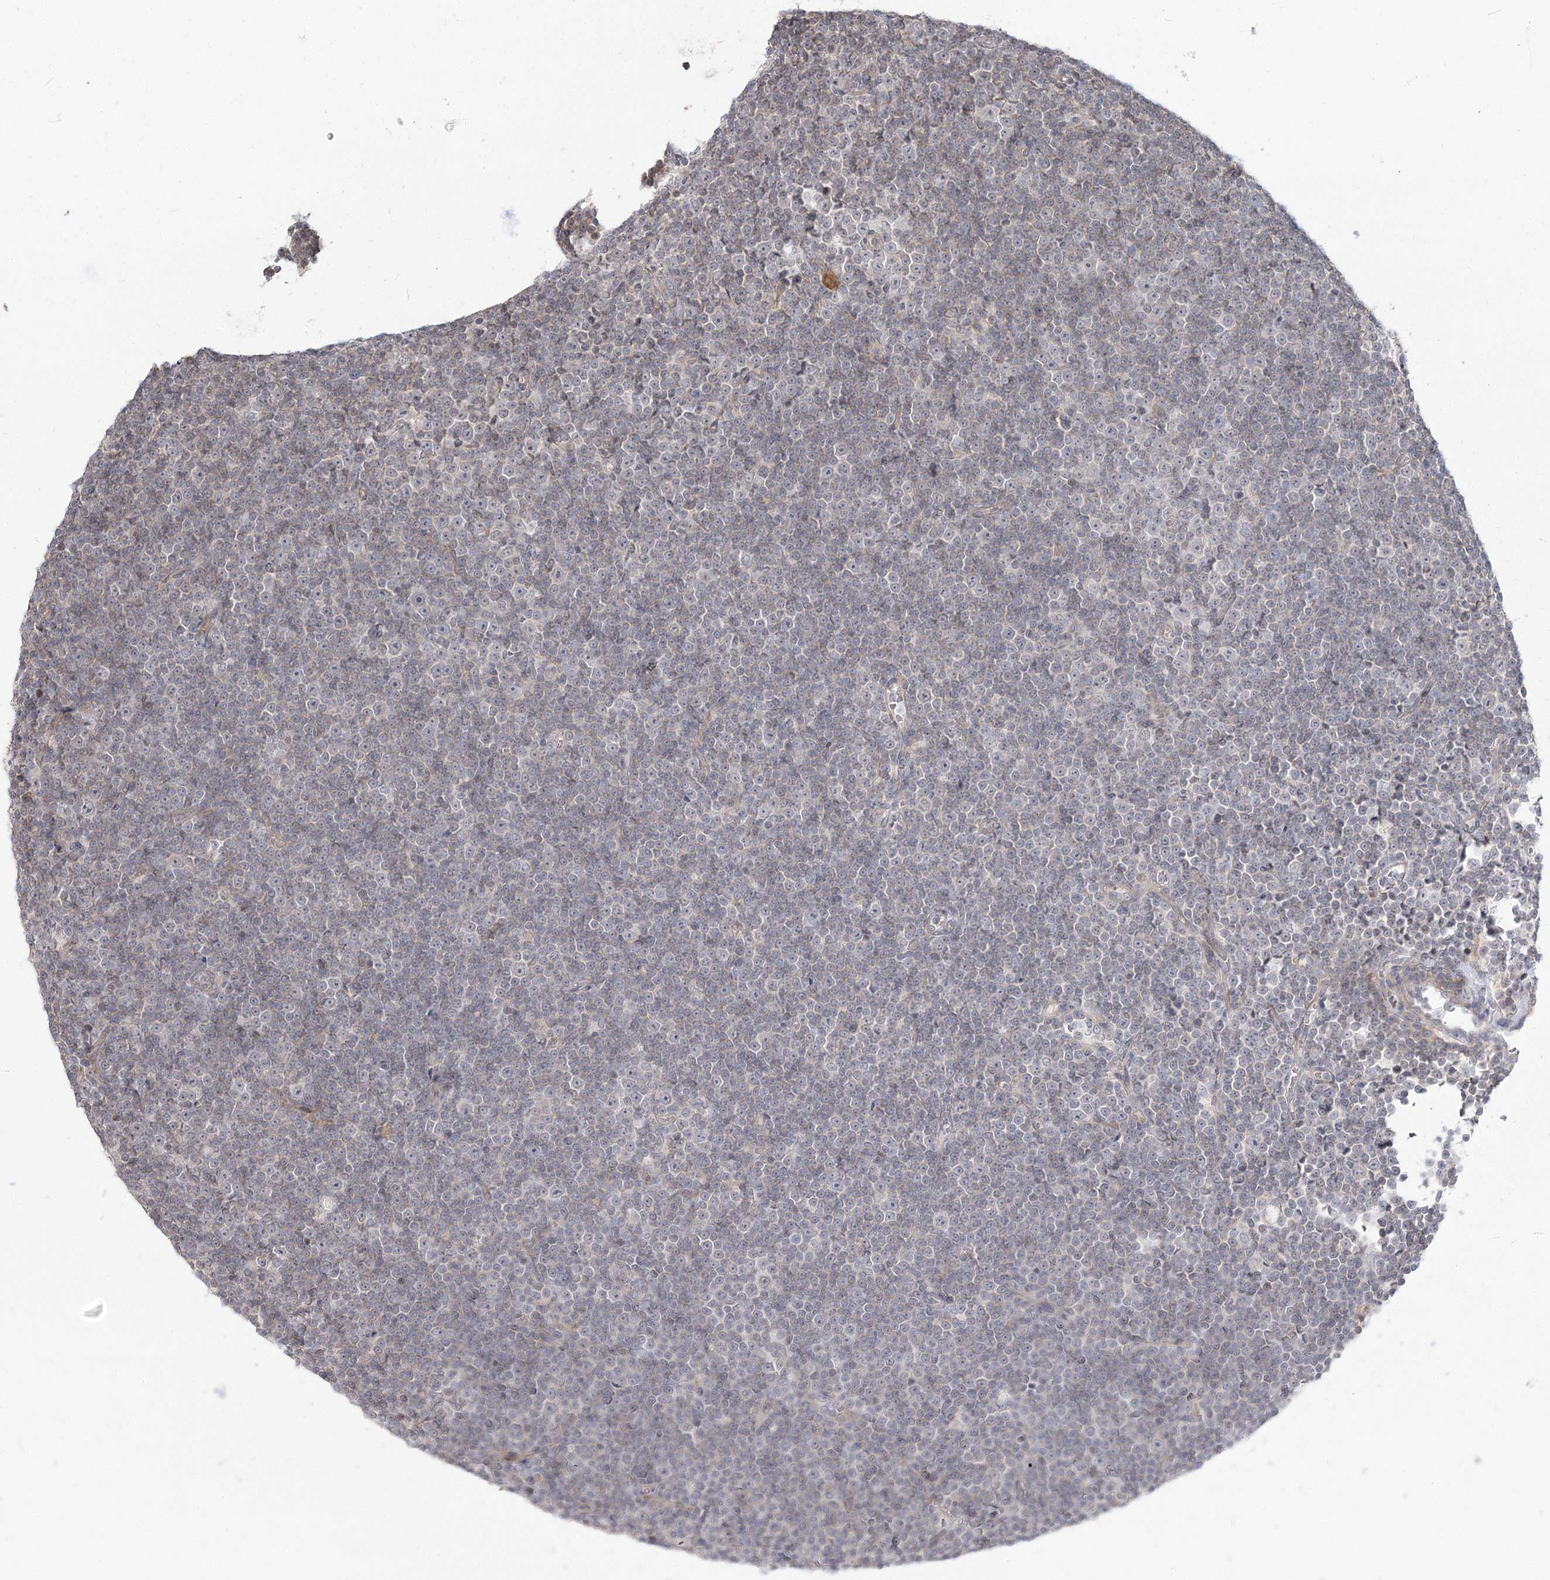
{"staining": {"intensity": "negative", "quantity": "none", "location": "none"}, "tissue": "lymphoma", "cell_type": "Tumor cells", "image_type": "cancer", "snomed": [{"axis": "morphology", "description": "Malignant lymphoma, non-Hodgkin's type, Low grade"}, {"axis": "topography", "description": "Lymph node"}], "caption": "Human lymphoma stained for a protein using IHC reveals no positivity in tumor cells.", "gene": "GUCY2C", "patient": {"sex": "female", "age": 67}}